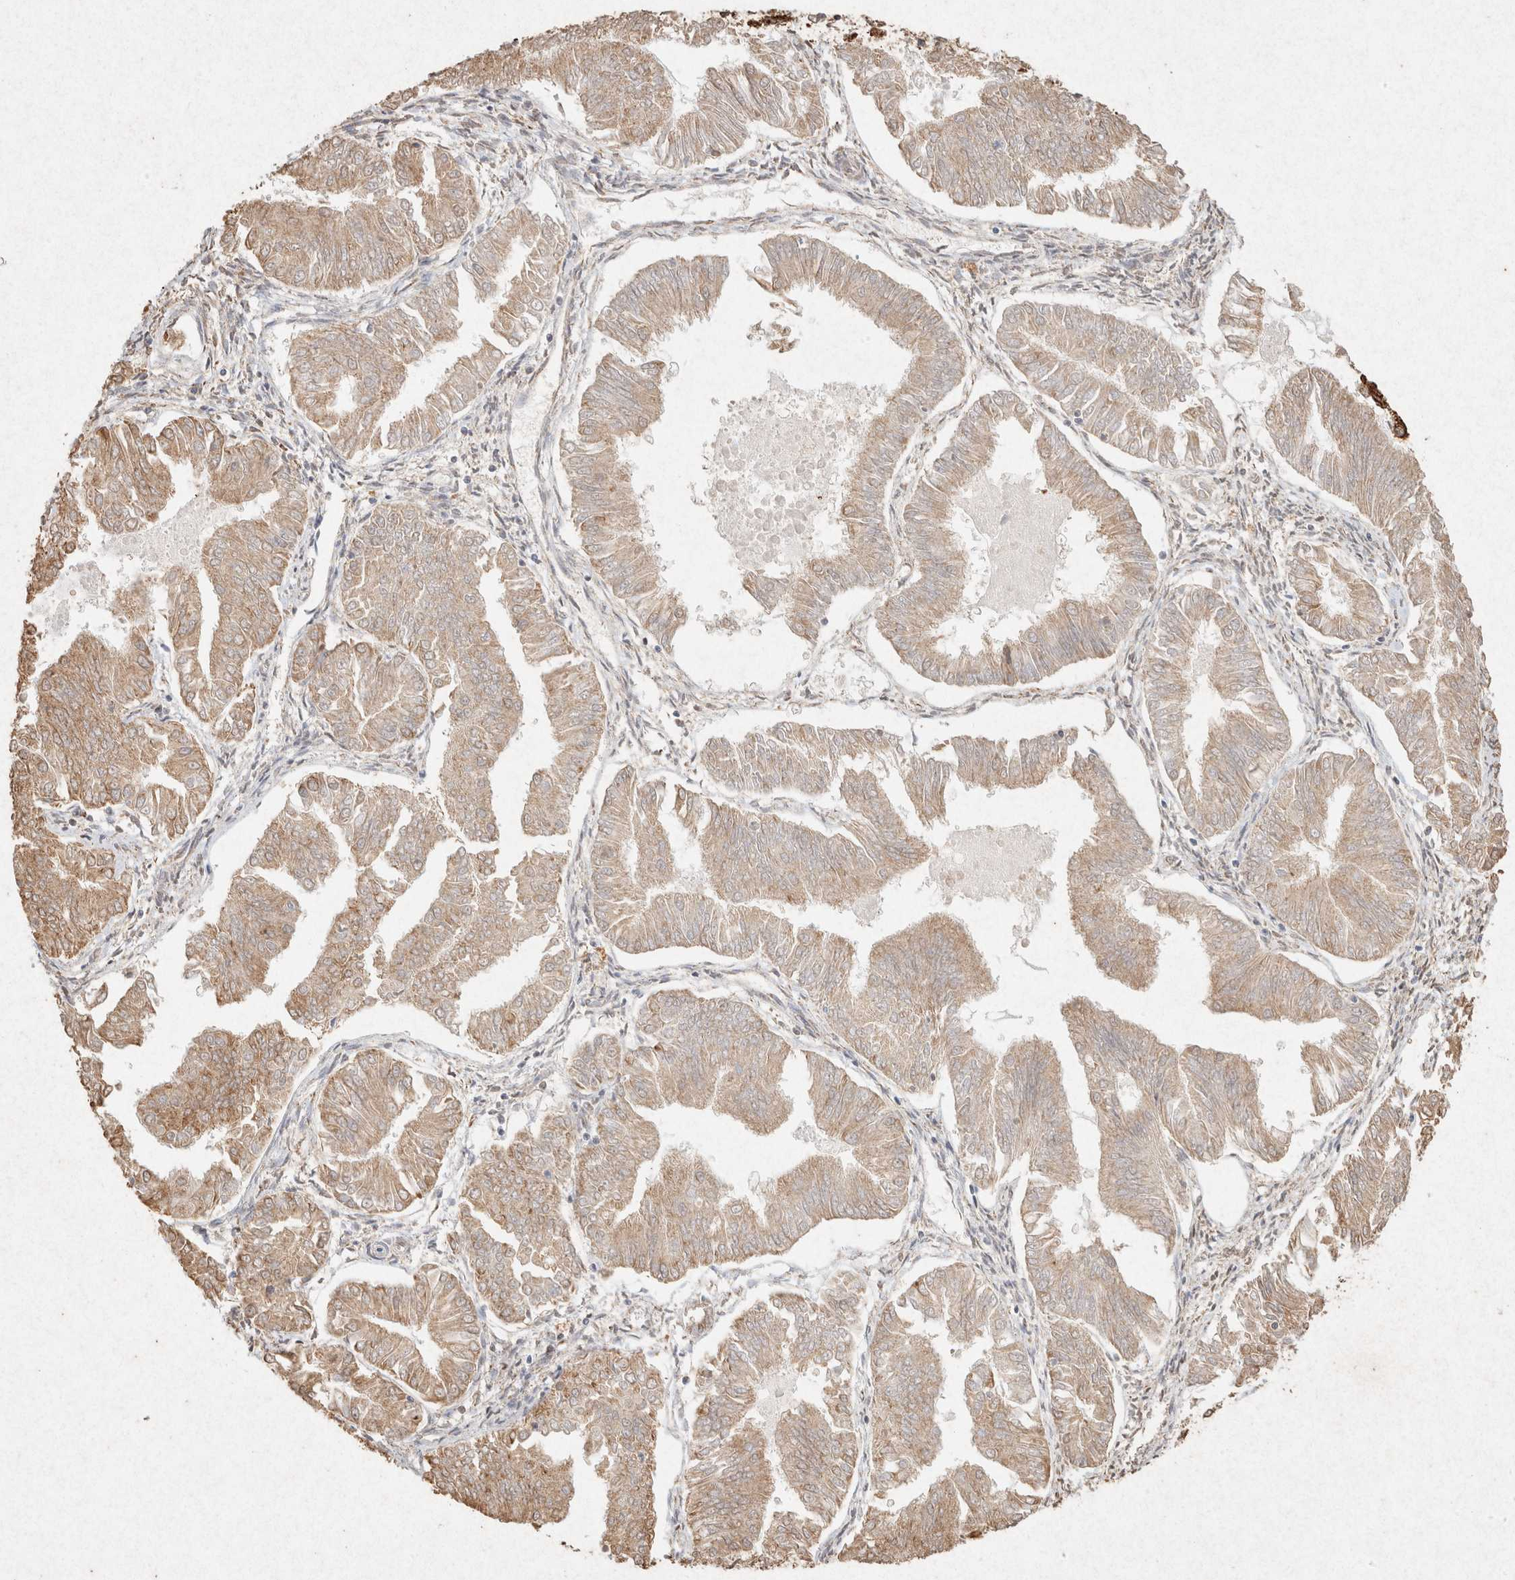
{"staining": {"intensity": "weak", "quantity": ">75%", "location": "cytoplasmic/membranous"}, "tissue": "endometrial cancer", "cell_type": "Tumor cells", "image_type": "cancer", "snomed": [{"axis": "morphology", "description": "Adenocarcinoma, NOS"}, {"axis": "topography", "description": "Endometrium"}], "caption": "Brown immunohistochemical staining in human endometrial cancer displays weak cytoplasmic/membranous positivity in about >75% of tumor cells. (Stains: DAB (3,3'-diaminobenzidine) in brown, nuclei in blue, Microscopy: brightfield microscopy at high magnification).", "gene": "SDC2", "patient": {"sex": "female", "age": 53}}